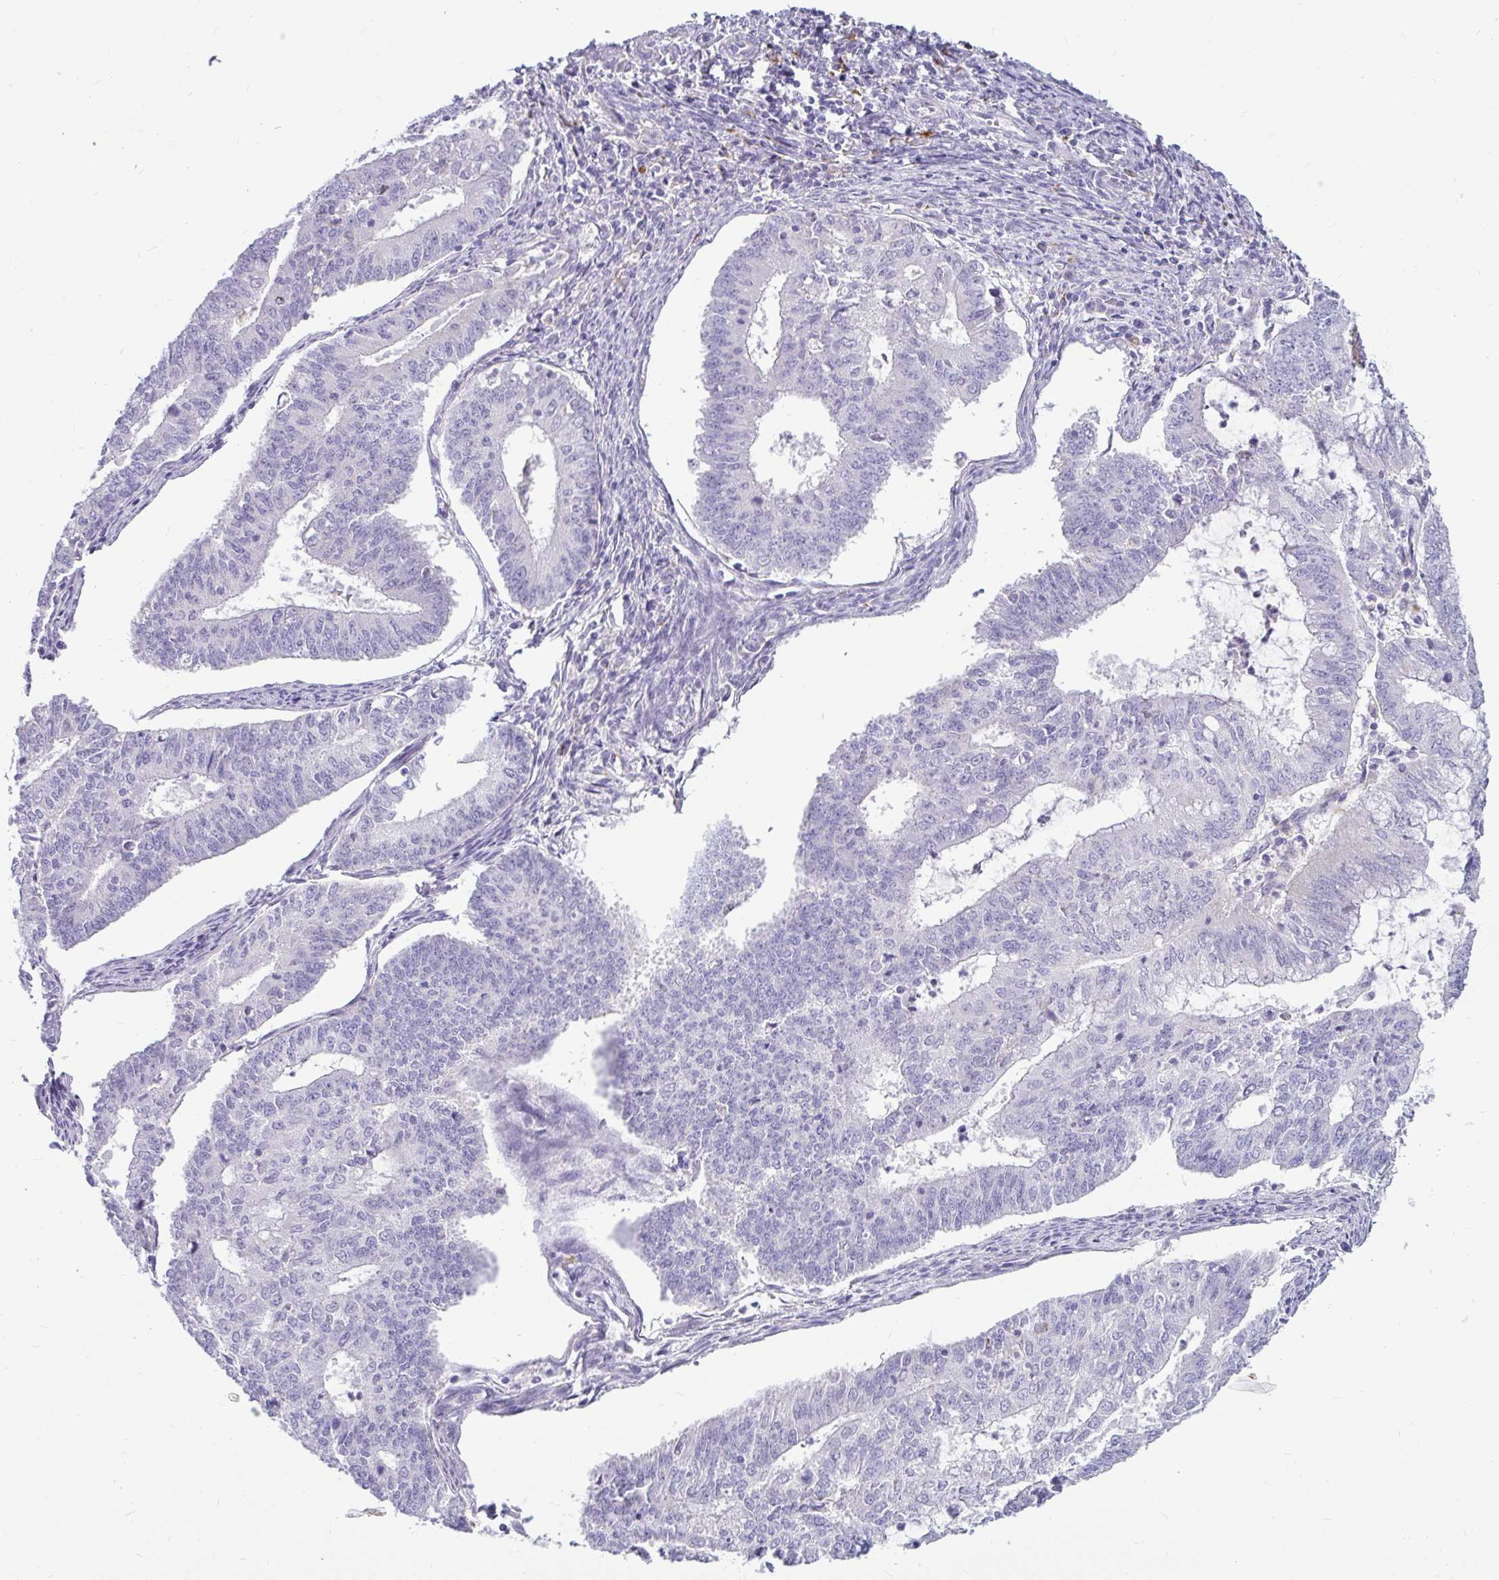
{"staining": {"intensity": "negative", "quantity": "none", "location": "none"}, "tissue": "endometrial cancer", "cell_type": "Tumor cells", "image_type": "cancer", "snomed": [{"axis": "morphology", "description": "Adenocarcinoma, NOS"}, {"axis": "topography", "description": "Endometrium"}], "caption": "The immunohistochemistry histopathology image has no significant positivity in tumor cells of endometrial adenocarcinoma tissue.", "gene": "CTSZ", "patient": {"sex": "female", "age": 61}}